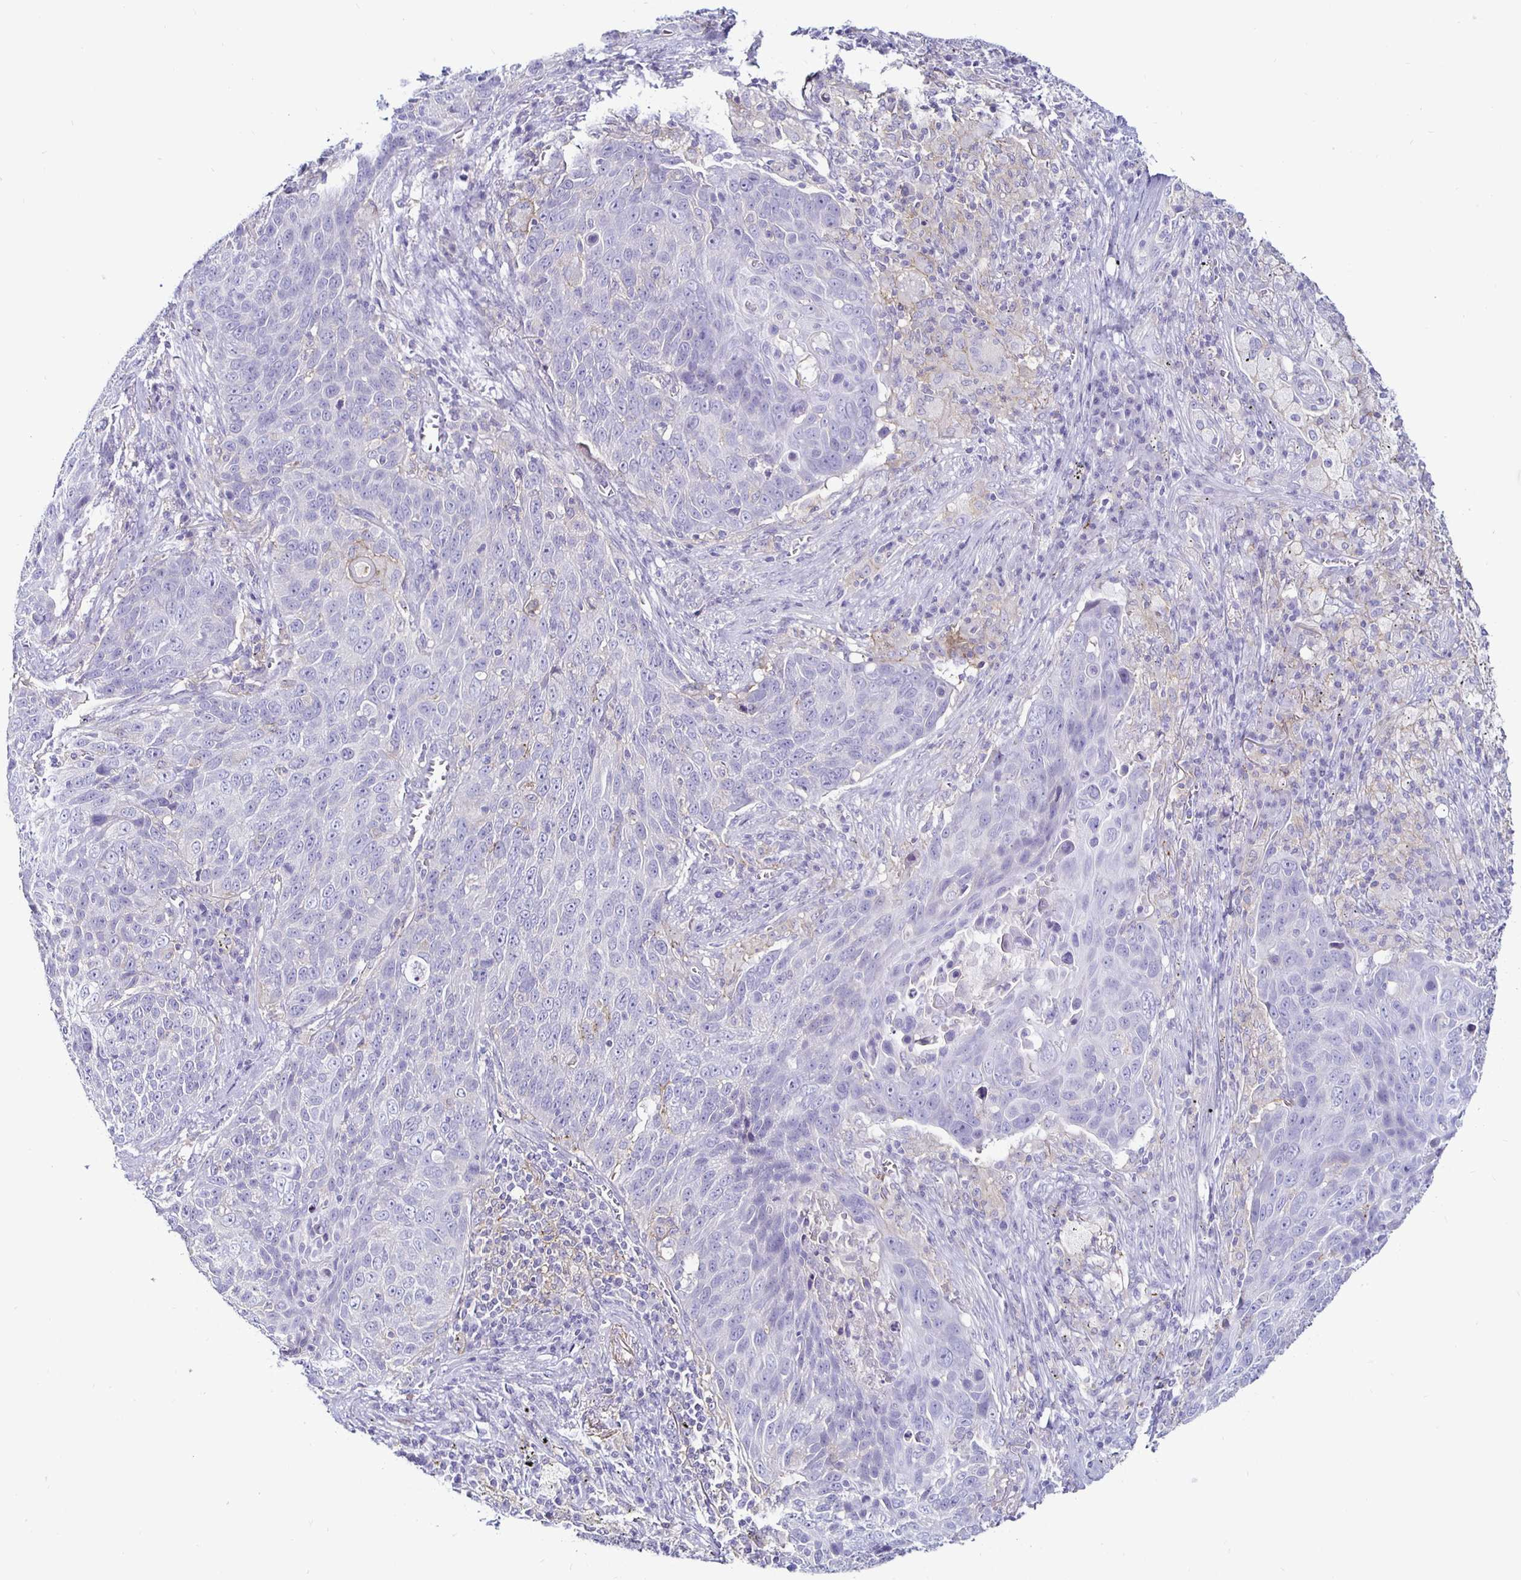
{"staining": {"intensity": "negative", "quantity": "none", "location": "none"}, "tissue": "lung cancer", "cell_type": "Tumor cells", "image_type": "cancer", "snomed": [{"axis": "morphology", "description": "Squamous cell carcinoma, NOS"}, {"axis": "topography", "description": "Lung"}], "caption": "A micrograph of lung squamous cell carcinoma stained for a protein displays no brown staining in tumor cells.", "gene": "SIRPA", "patient": {"sex": "male", "age": 78}}